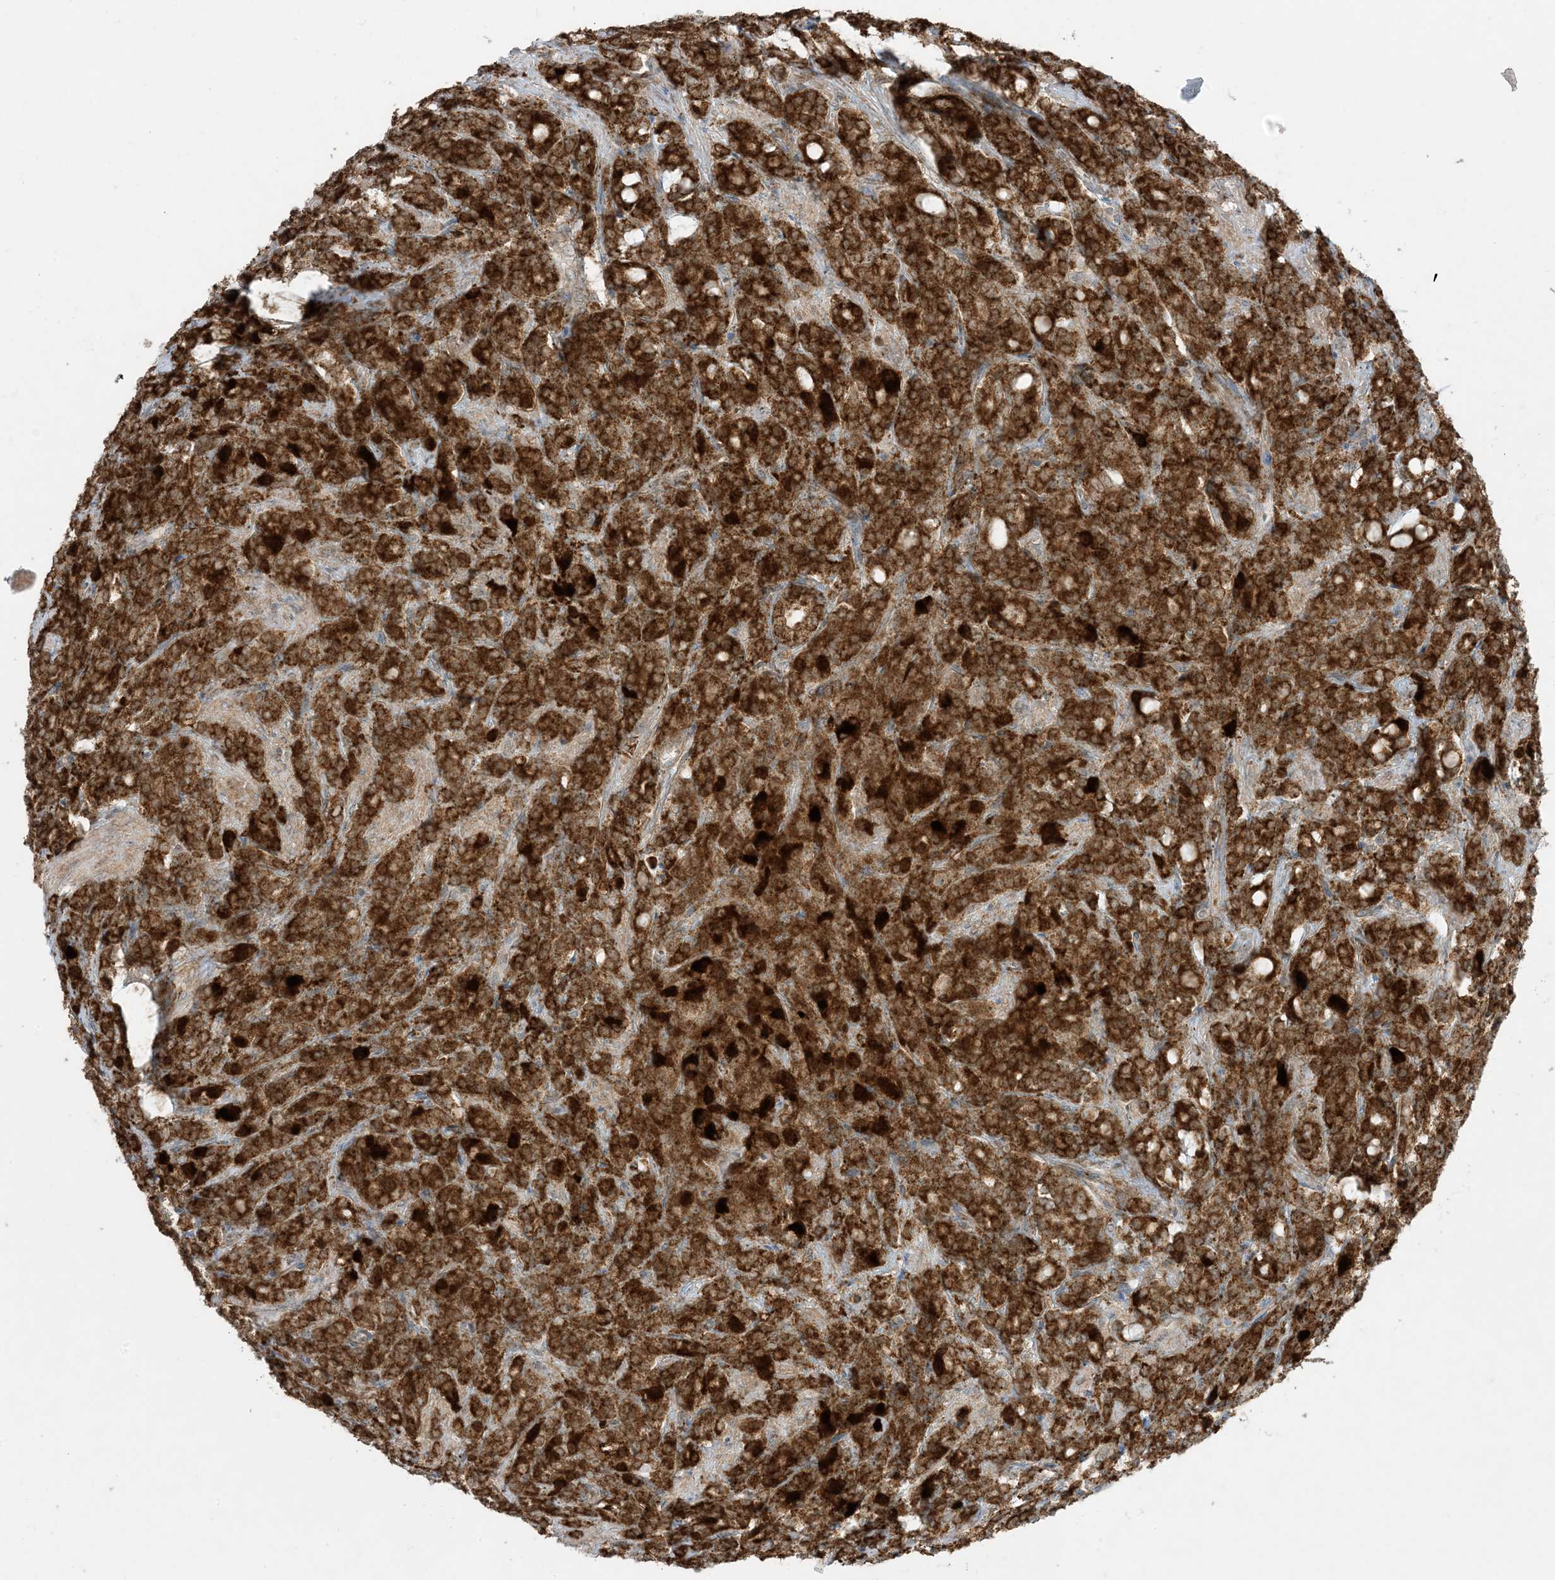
{"staining": {"intensity": "strong", "quantity": ">75%", "location": "cytoplasmic/membranous"}, "tissue": "prostate cancer", "cell_type": "Tumor cells", "image_type": "cancer", "snomed": [{"axis": "morphology", "description": "Adenocarcinoma, High grade"}, {"axis": "topography", "description": "Prostate"}], "caption": "A photomicrograph of human prostate cancer stained for a protein displays strong cytoplasmic/membranous brown staining in tumor cells.", "gene": "ODC1", "patient": {"sex": "male", "age": 62}}